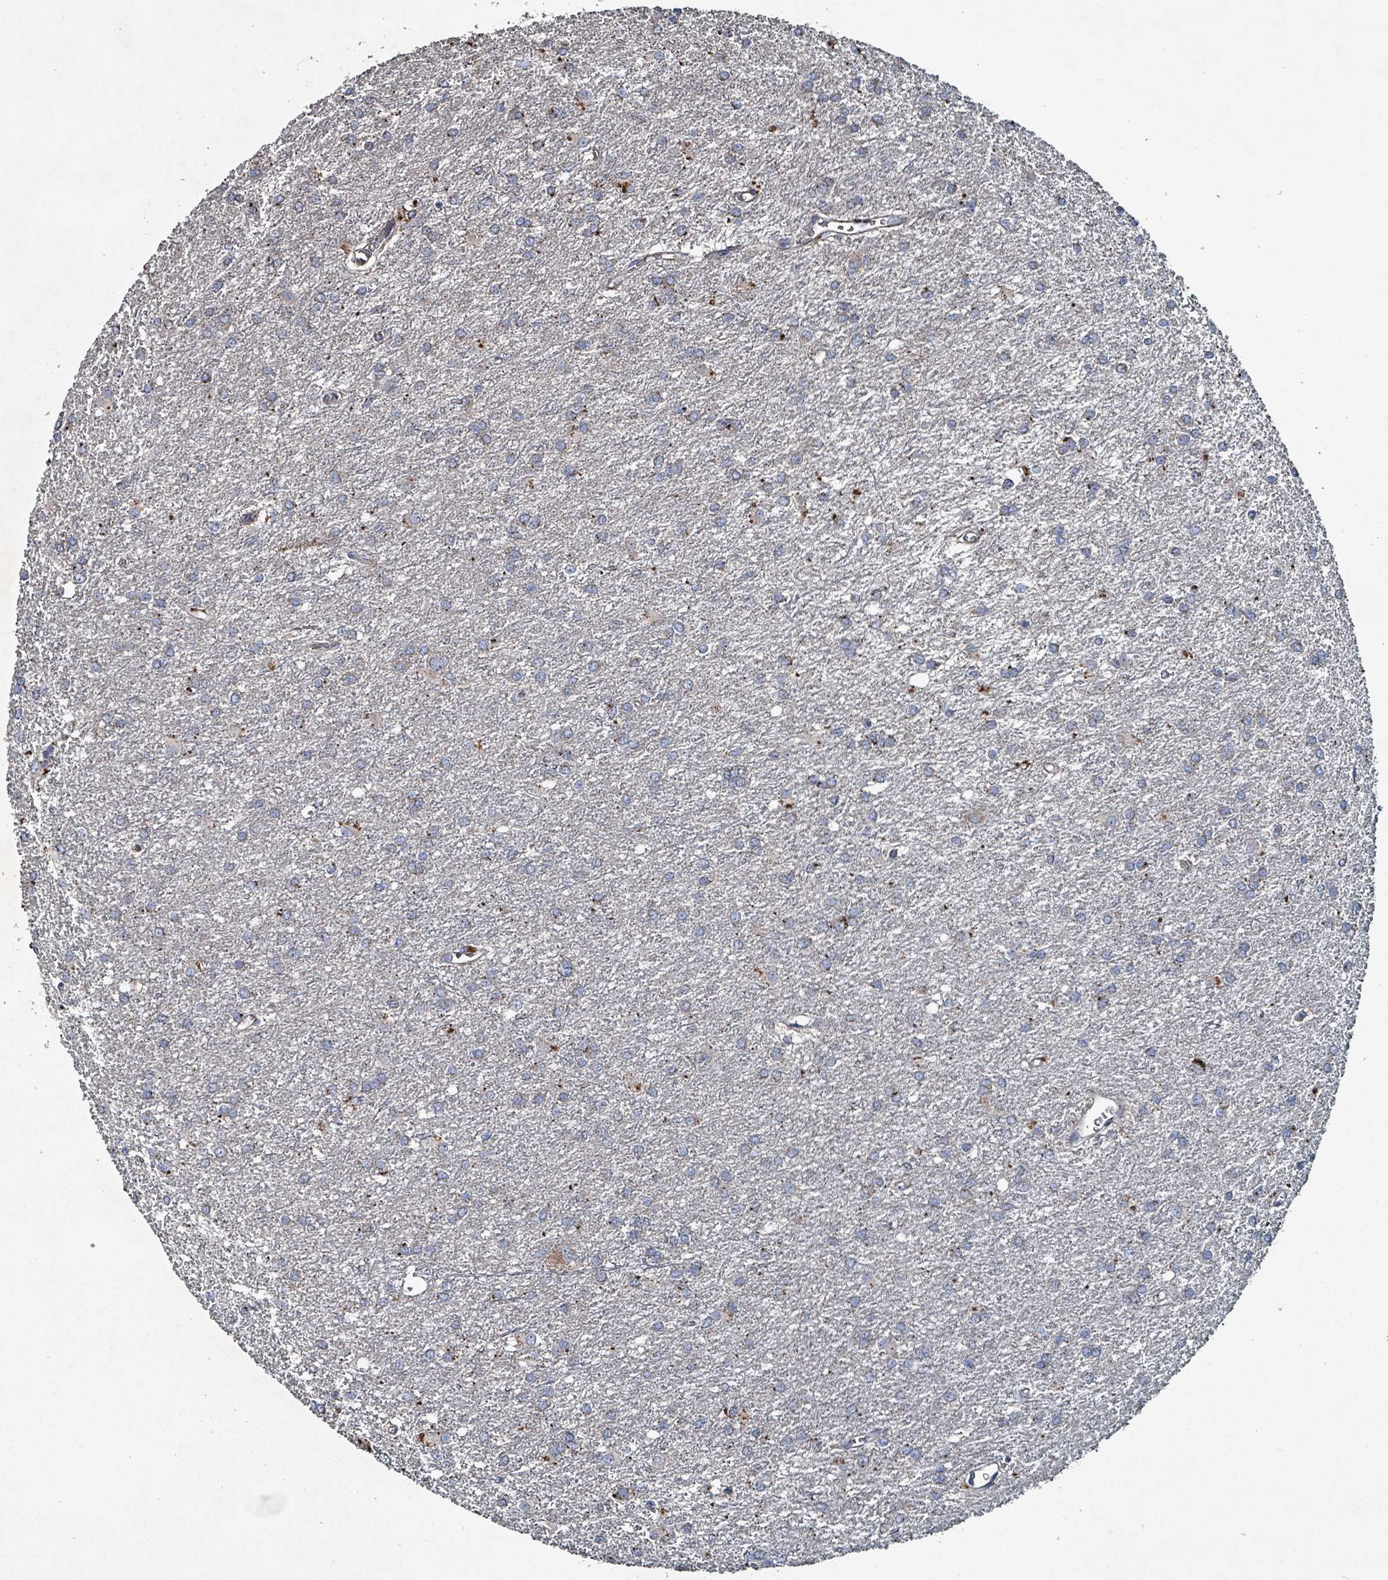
{"staining": {"intensity": "moderate", "quantity": "<25%", "location": "cytoplasmic/membranous"}, "tissue": "glioma", "cell_type": "Tumor cells", "image_type": "cancer", "snomed": [{"axis": "morphology", "description": "Glioma, malignant, High grade"}, {"axis": "topography", "description": "Brain"}], "caption": "Human glioma stained with a brown dye exhibits moderate cytoplasmic/membranous positive staining in about <25% of tumor cells.", "gene": "ABHD18", "patient": {"sex": "female", "age": 50}}